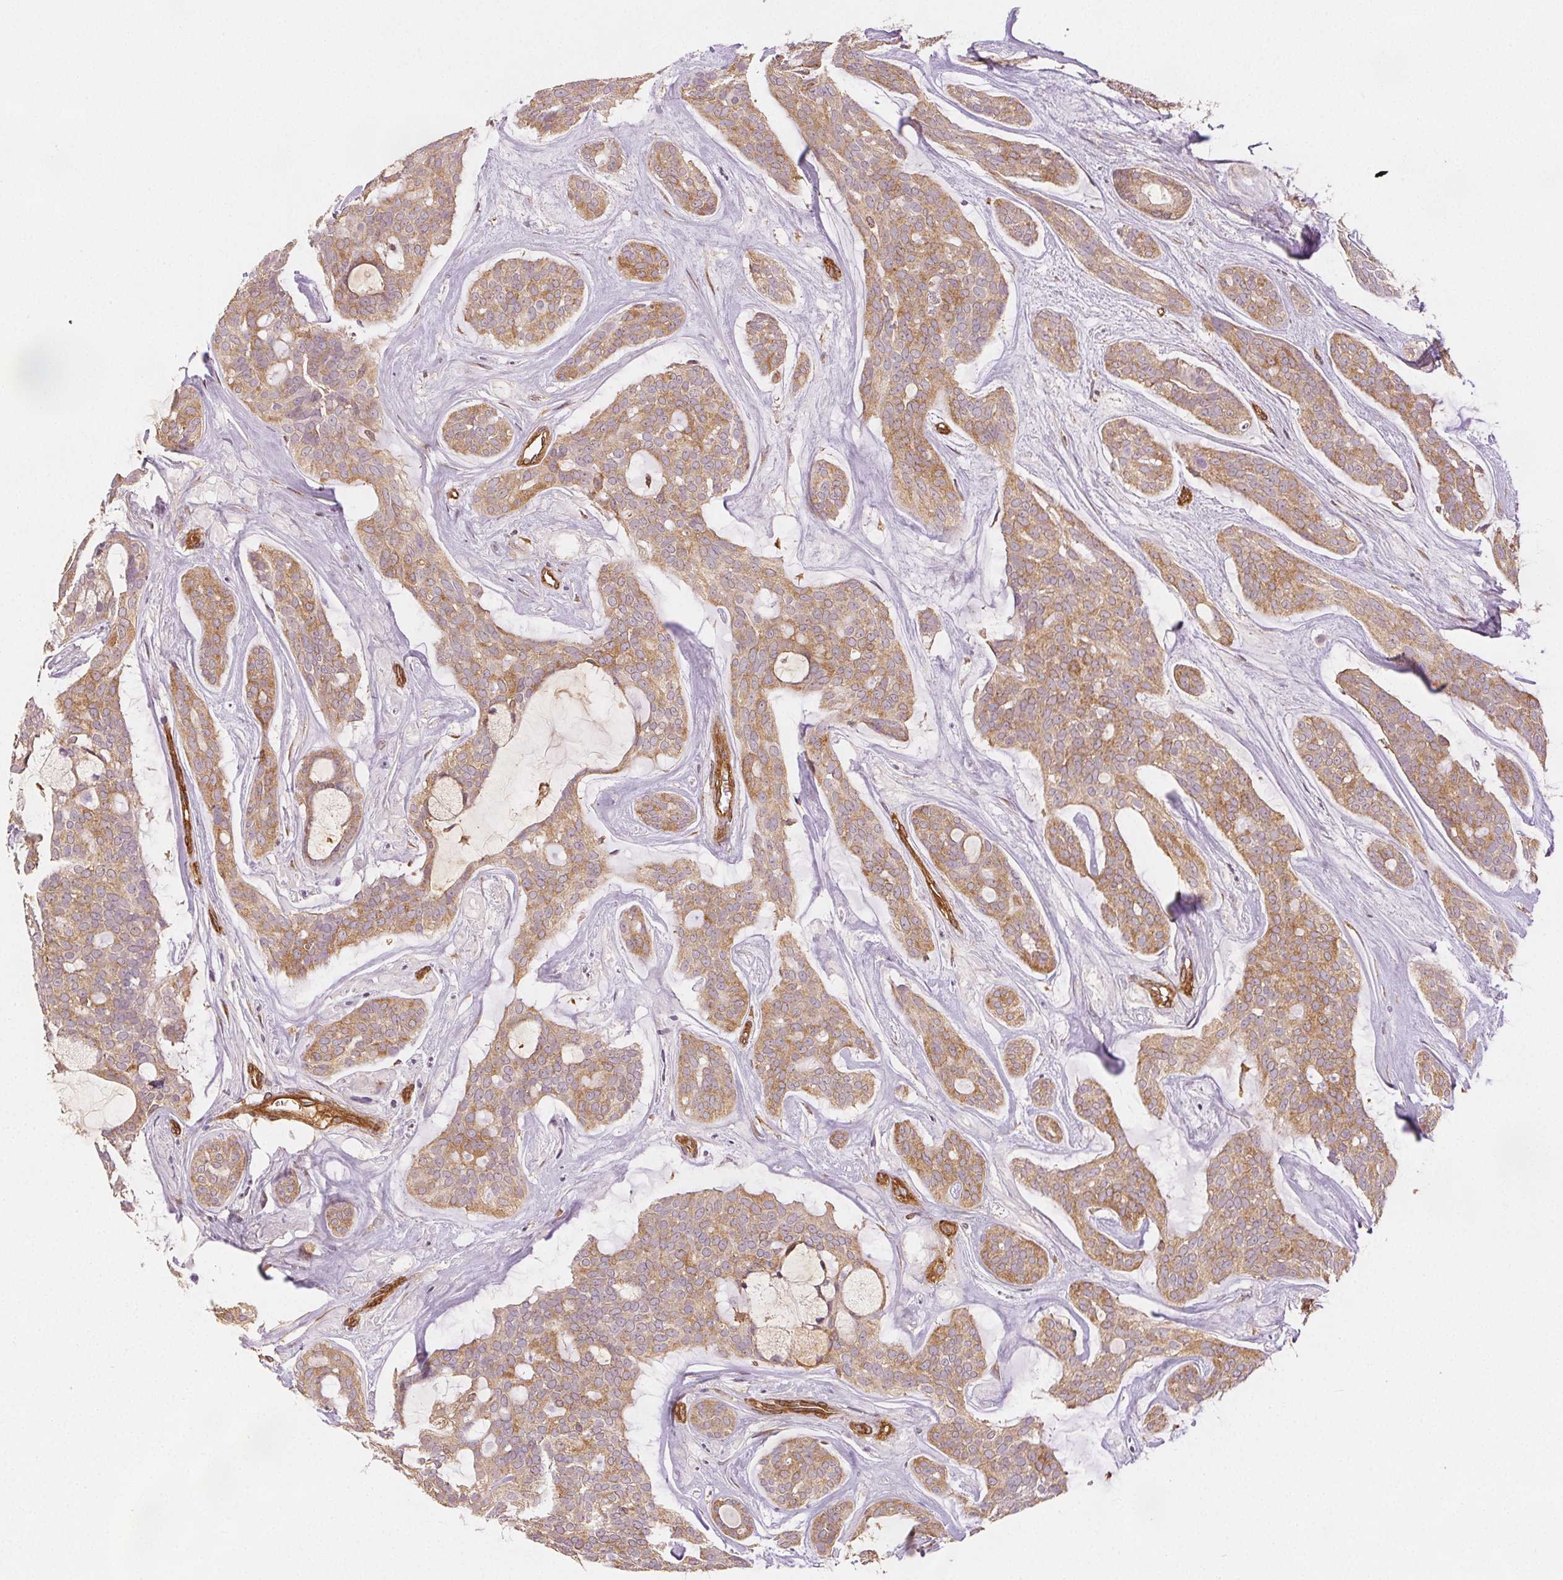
{"staining": {"intensity": "moderate", "quantity": ">75%", "location": "cytoplasmic/membranous"}, "tissue": "head and neck cancer", "cell_type": "Tumor cells", "image_type": "cancer", "snomed": [{"axis": "morphology", "description": "Adenocarcinoma, NOS"}, {"axis": "topography", "description": "Head-Neck"}], "caption": "An image of human head and neck cancer (adenocarcinoma) stained for a protein displays moderate cytoplasmic/membranous brown staining in tumor cells. (Stains: DAB (3,3'-diaminobenzidine) in brown, nuclei in blue, Microscopy: brightfield microscopy at high magnification).", "gene": "DIAPH2", "patient": {"sex": "male", "age": 66}}